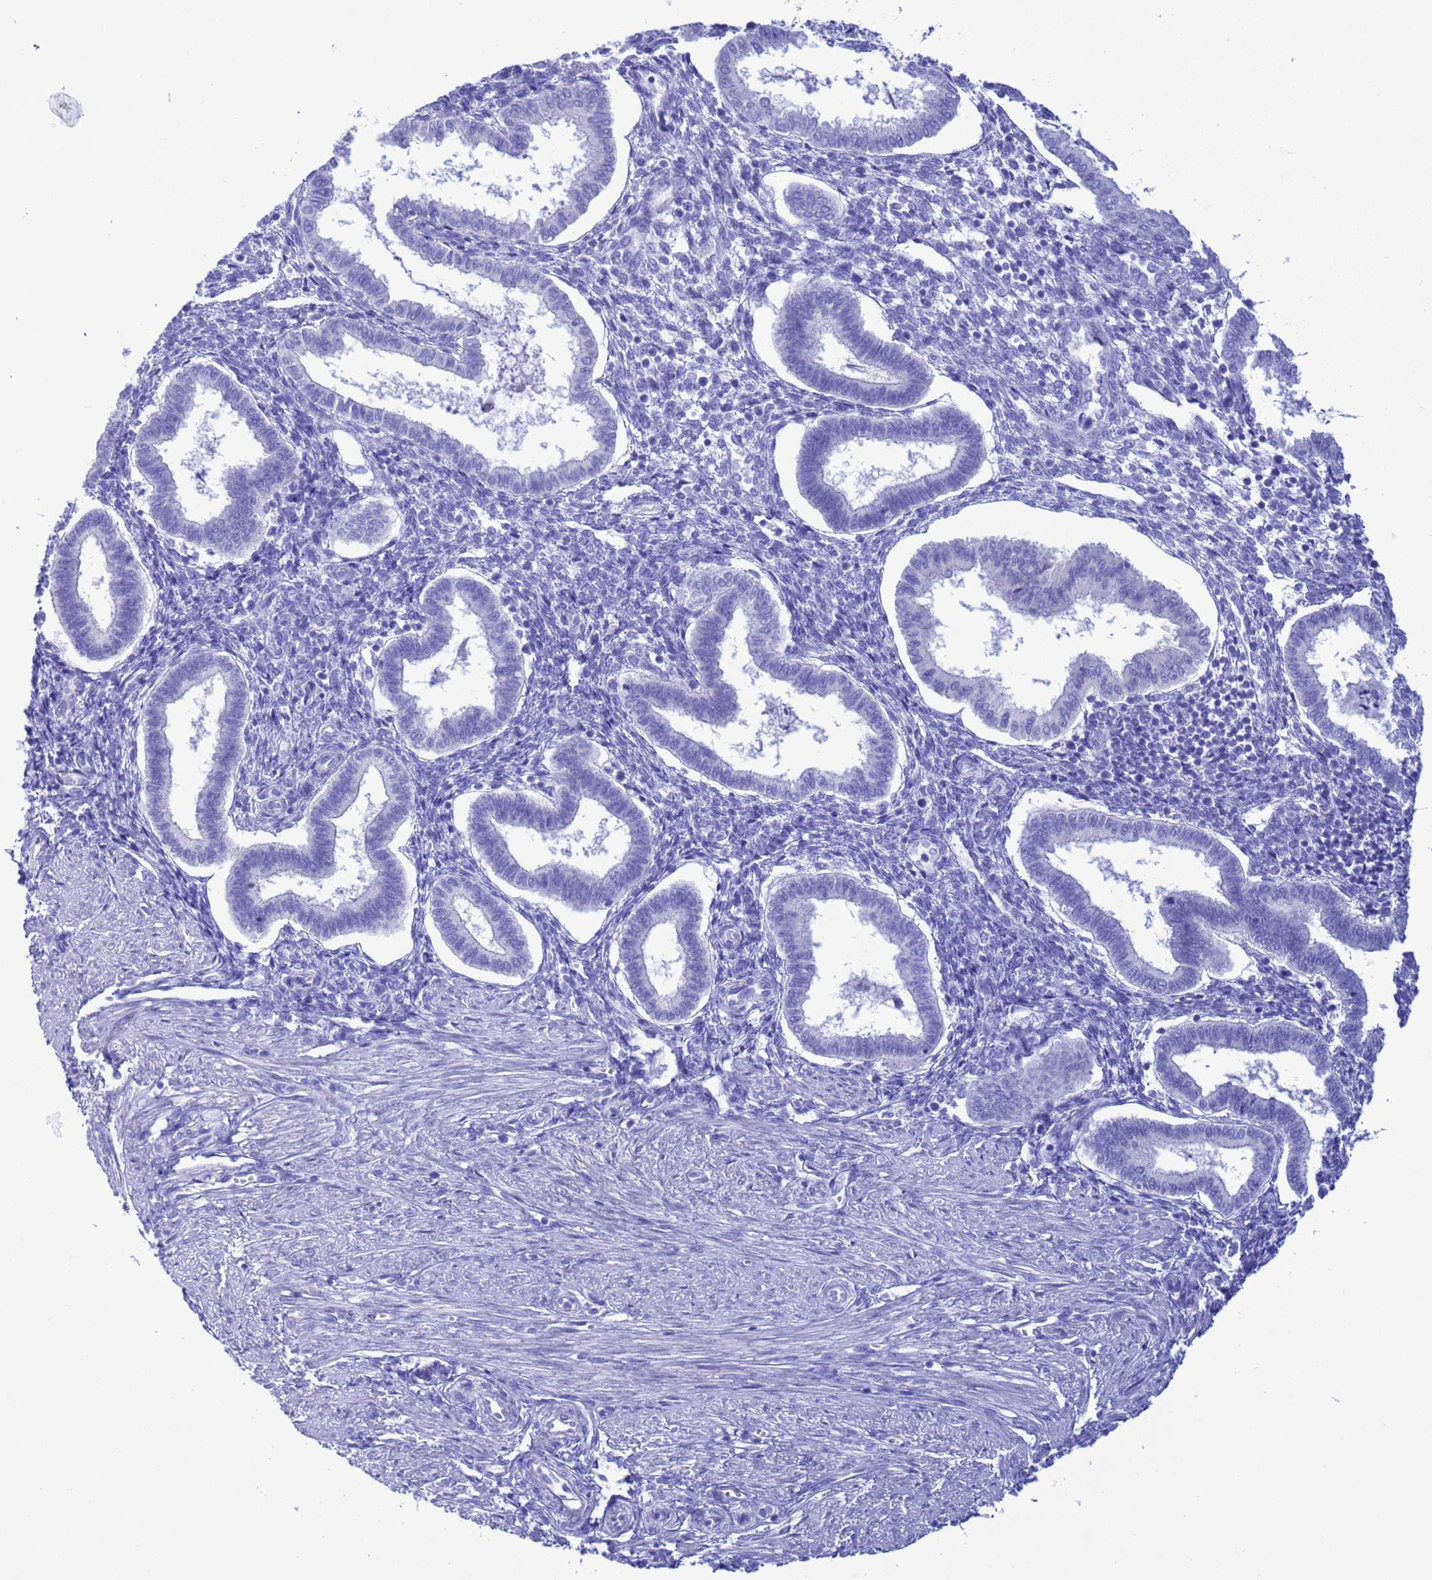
{"staining": {"intensity": "negative", "quantity": "none", "location": "none"}, "tissue": "endometrium", "cell_type": "Cells in endometrial stroma", "image_type": "normal", "snomed": [{"axis": "morphology", "description": "Normal tissue, NOS"}, {"axis": "topography", "description": "Endometrium"}], "caption": "High power microscopy histopathology image of an immunohistochemistry (IHC) image of benign endometrium, revealing no significant positivity in cells in endometrial stroma.", "gene": "AKR1C2", "patient": {"sex": "female", "age": 24}}